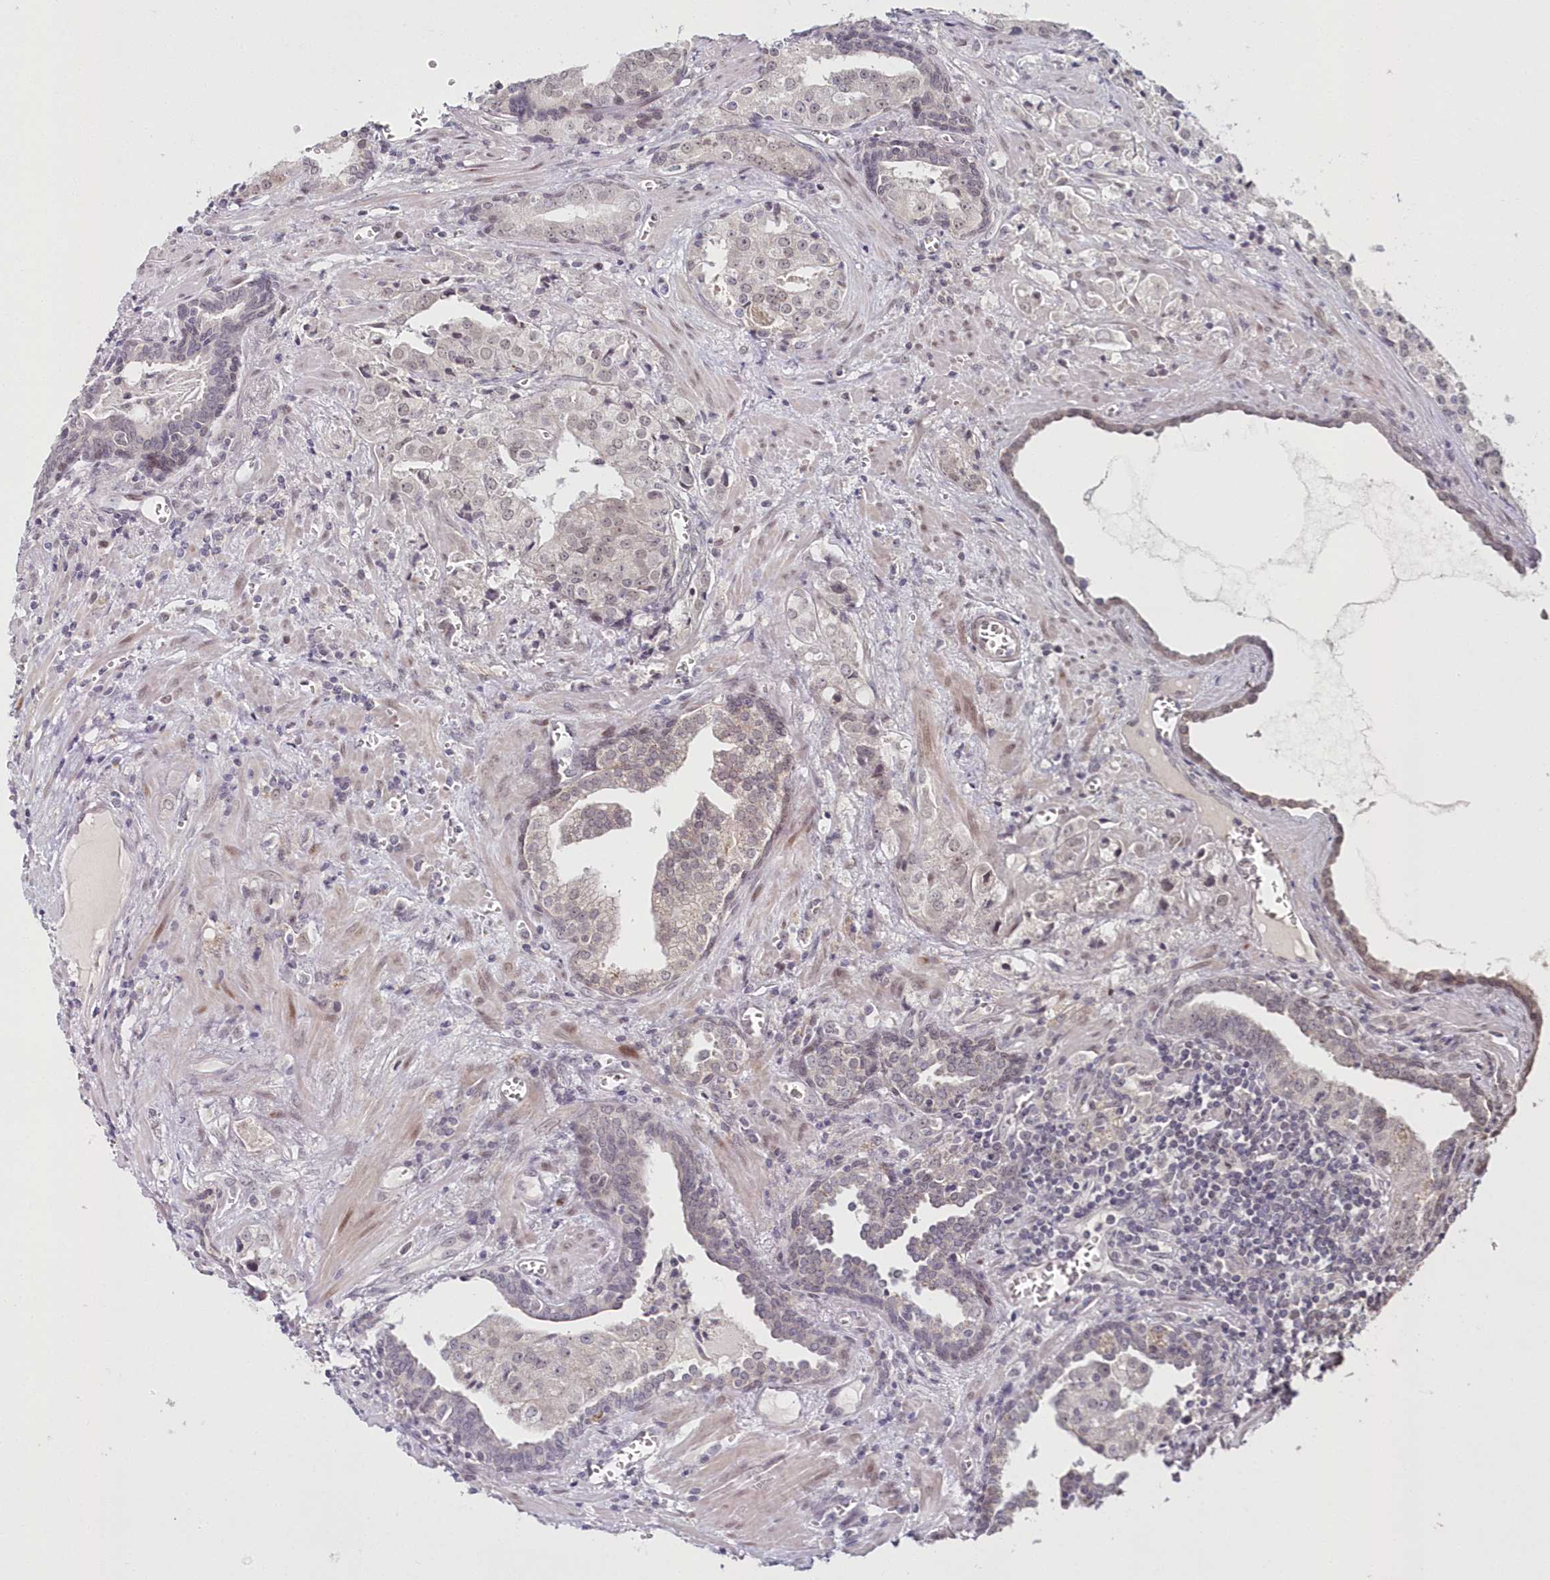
{"staining": {"intensity": "weak", "quantity": "<25%", "location": "nuclear"}, "tissue": "prostate cancer", "cell_type": "Tumor cells", "image_type": "cancer", "snomed": [{"axis": "morphology", "description": "Adenocarcinoma, High grade"}, {"axis": "topography", "description": "Prostate"}], "caption": "Histopathology image shows no protein staining in tumor cells of prostate cancer tissue.", "gene": "HYCC2", "patient": {"sex": "male", "age": 68}}